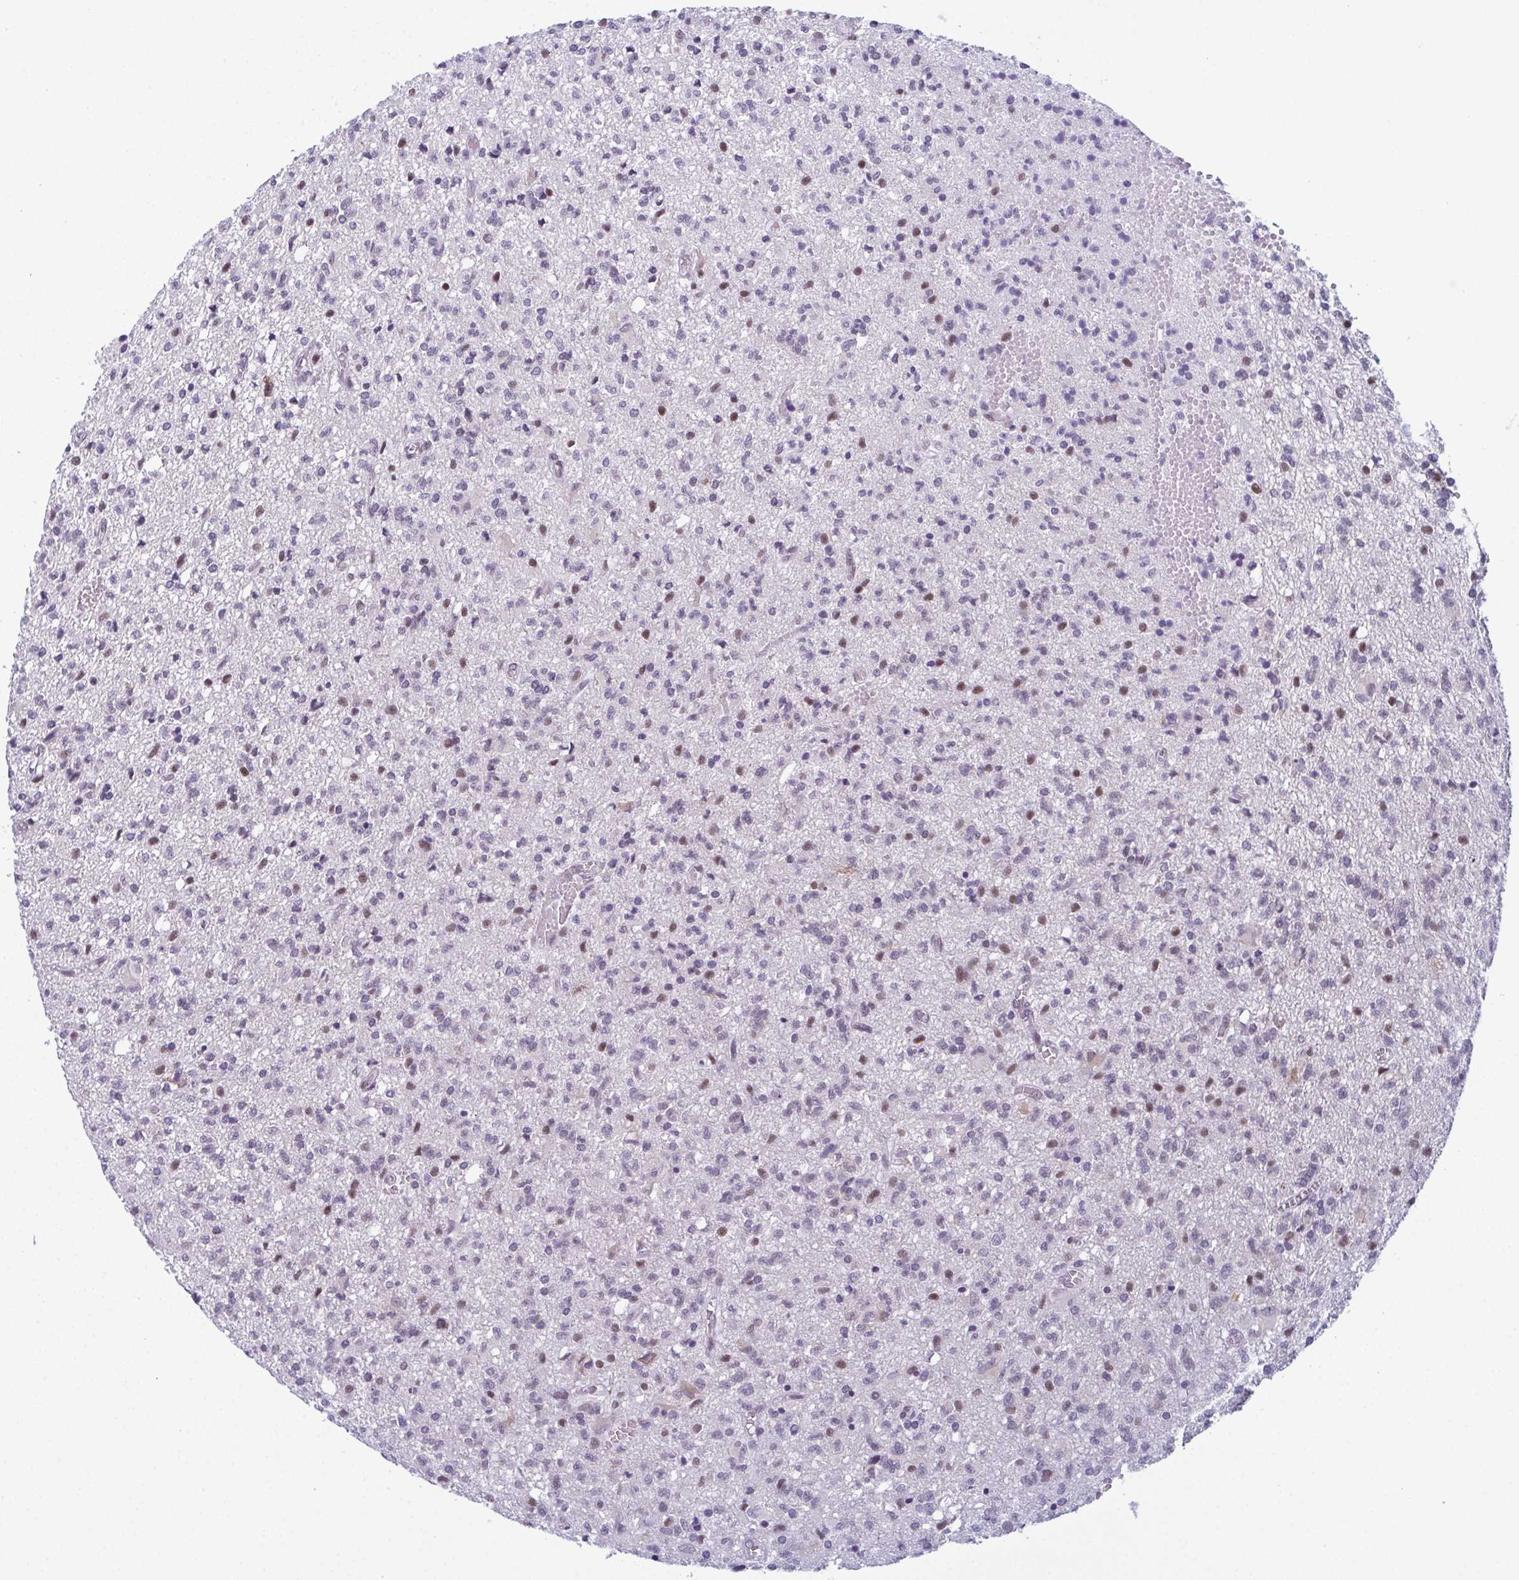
{"staining": {"intensity": "moderate", "quantity": "<25%", "location": "nuclear"}, "tissue": "glioma", "cell_type": "Tumor cells", "image_type": "cancer", "snomed": [{"axis": "morphology", "description": "Glioma, malignant, Low grade"}, {"axis": "topography", "description": "Brain"}], "caption": "Low-grade glioma (malignant) stained with a brown dye exhibits moderate nuclear positive positivity in about <25% of tumor cells.", "gene": "RBM7", "patient": {"sex": "male", "age": 64}}